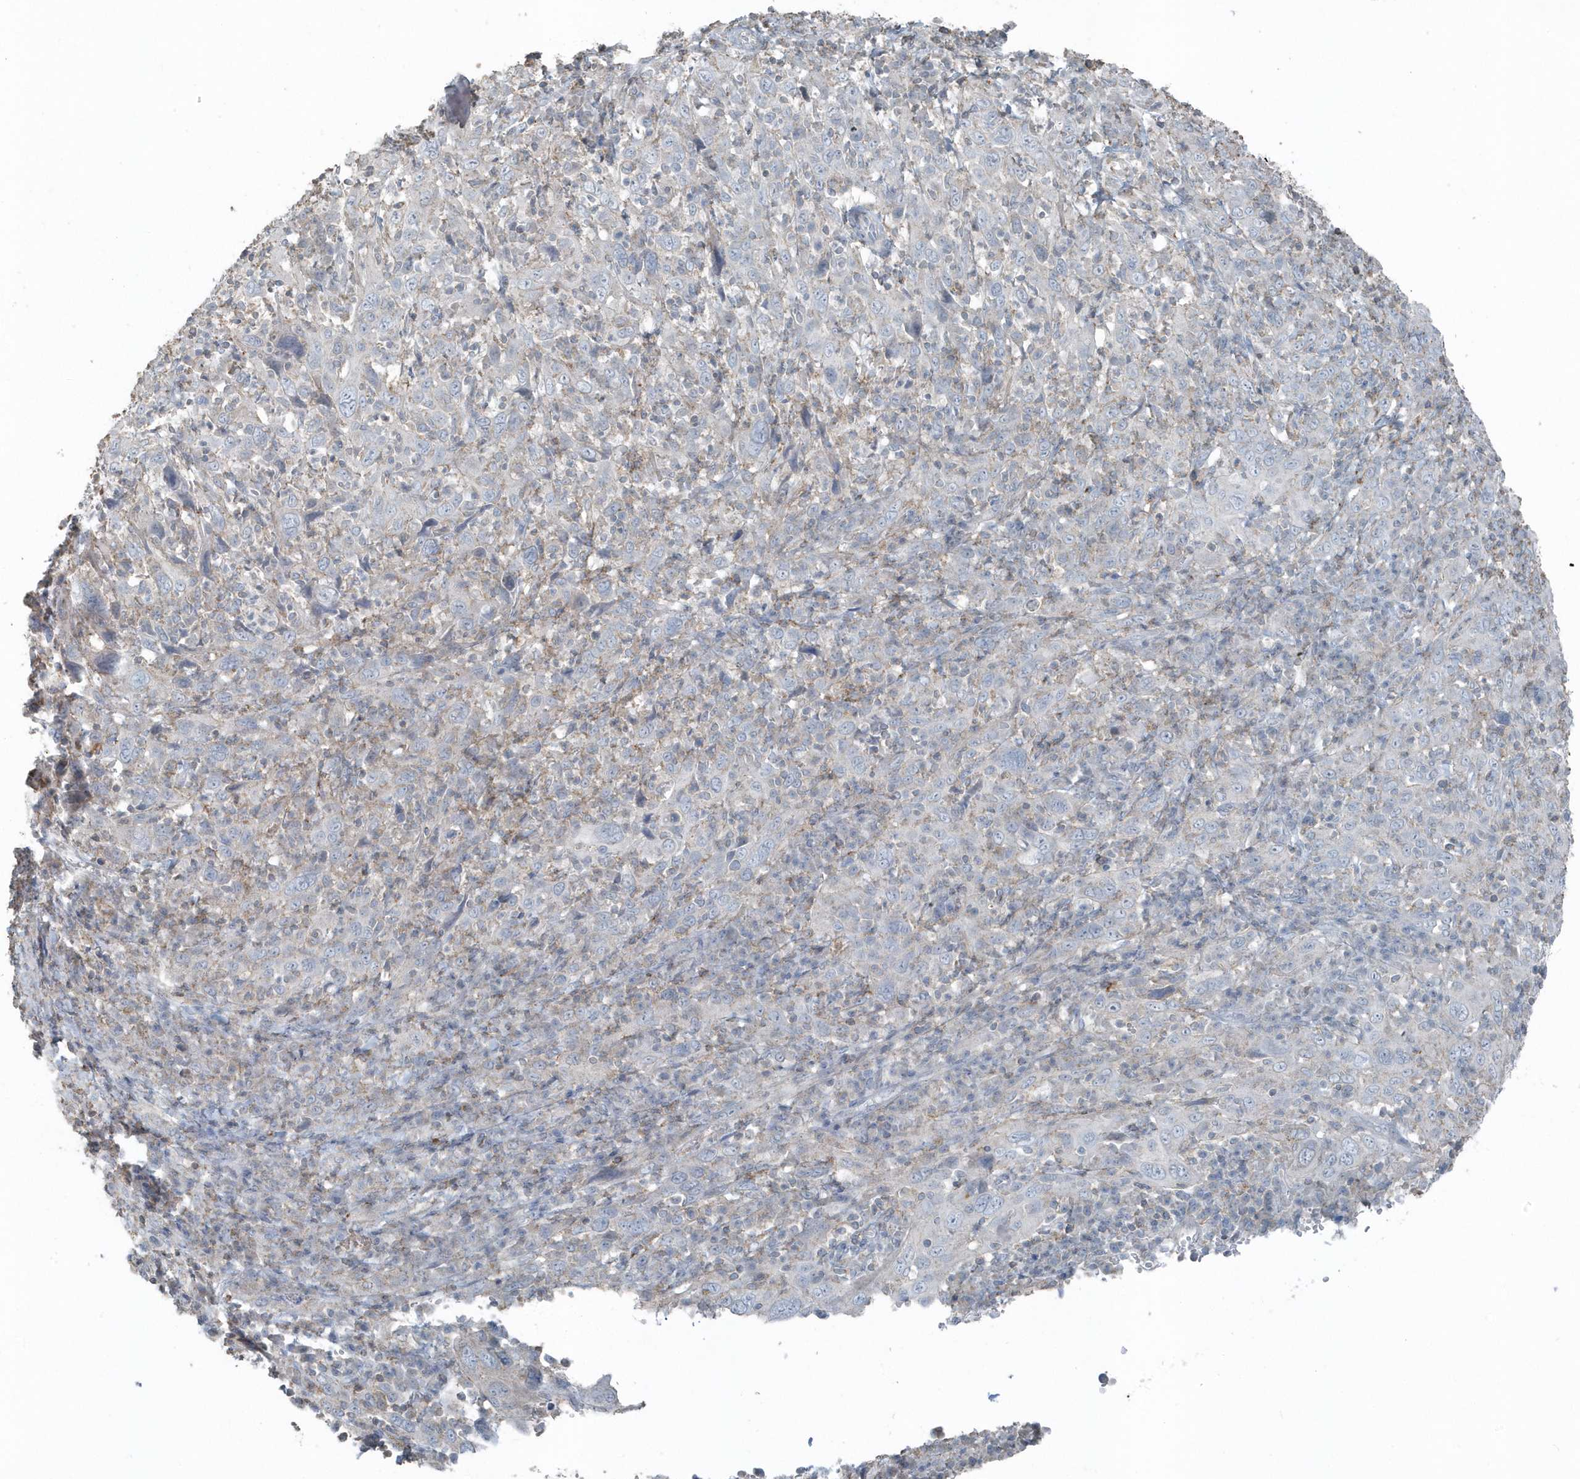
{"staining": {"intensity": "negative", "quantity": "none", "location": "none"}, "tissue": "cervical cancer", "cell_type": "Tumor cells", "image_type": "cancer", "snomed": [{"axis": "morphology", "description": "Squamous cell carcinoma, NOS"}, {"axis": "topography", "description": "Cervix"}], "caption": "This is an immunohistochemistry micrograph of cervical cancer. There is no staining in tumor cells.", "gene": "ACTC1", "patient": {"sex": "female", "age": 46}}